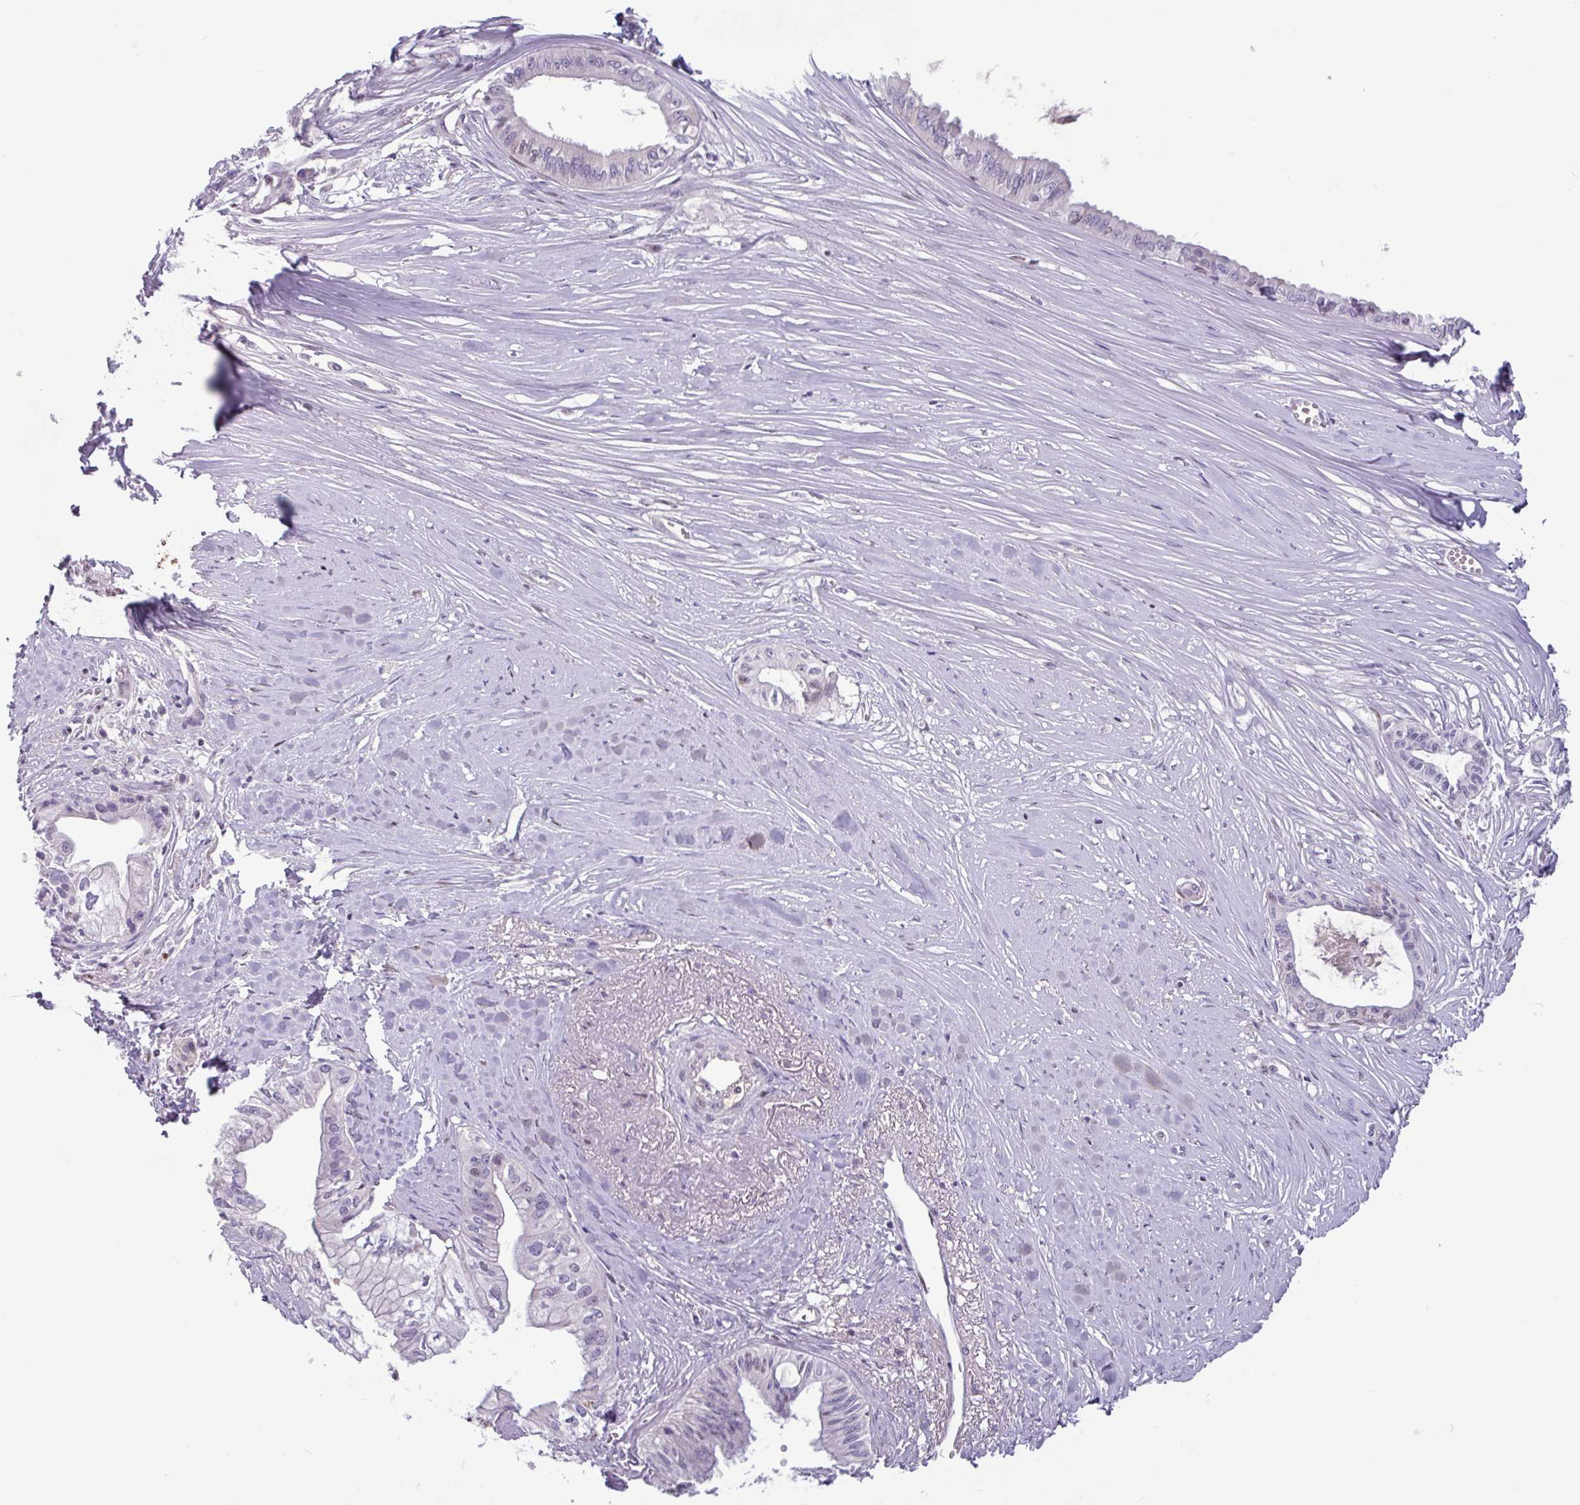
{"staining": {"intensity": "negative", "quantity": "none", "location": "none"}, "tissue": "pancreatic cancer", "cell_type": "Tumor cells", "image_type": "cancer", "snomed": [{"axis": "morphology", "description": "Adenocarcinoma, NOS"}, {"axis": "topography", "description": "Pancreas"}], "caption": "This is a histopathology image of IHC staining of adenocarcinoma (pancreatic), which shows no staining in tumor cells.", "gene": "ZNF575", "patient": {"sex": "male", "age": 71}}